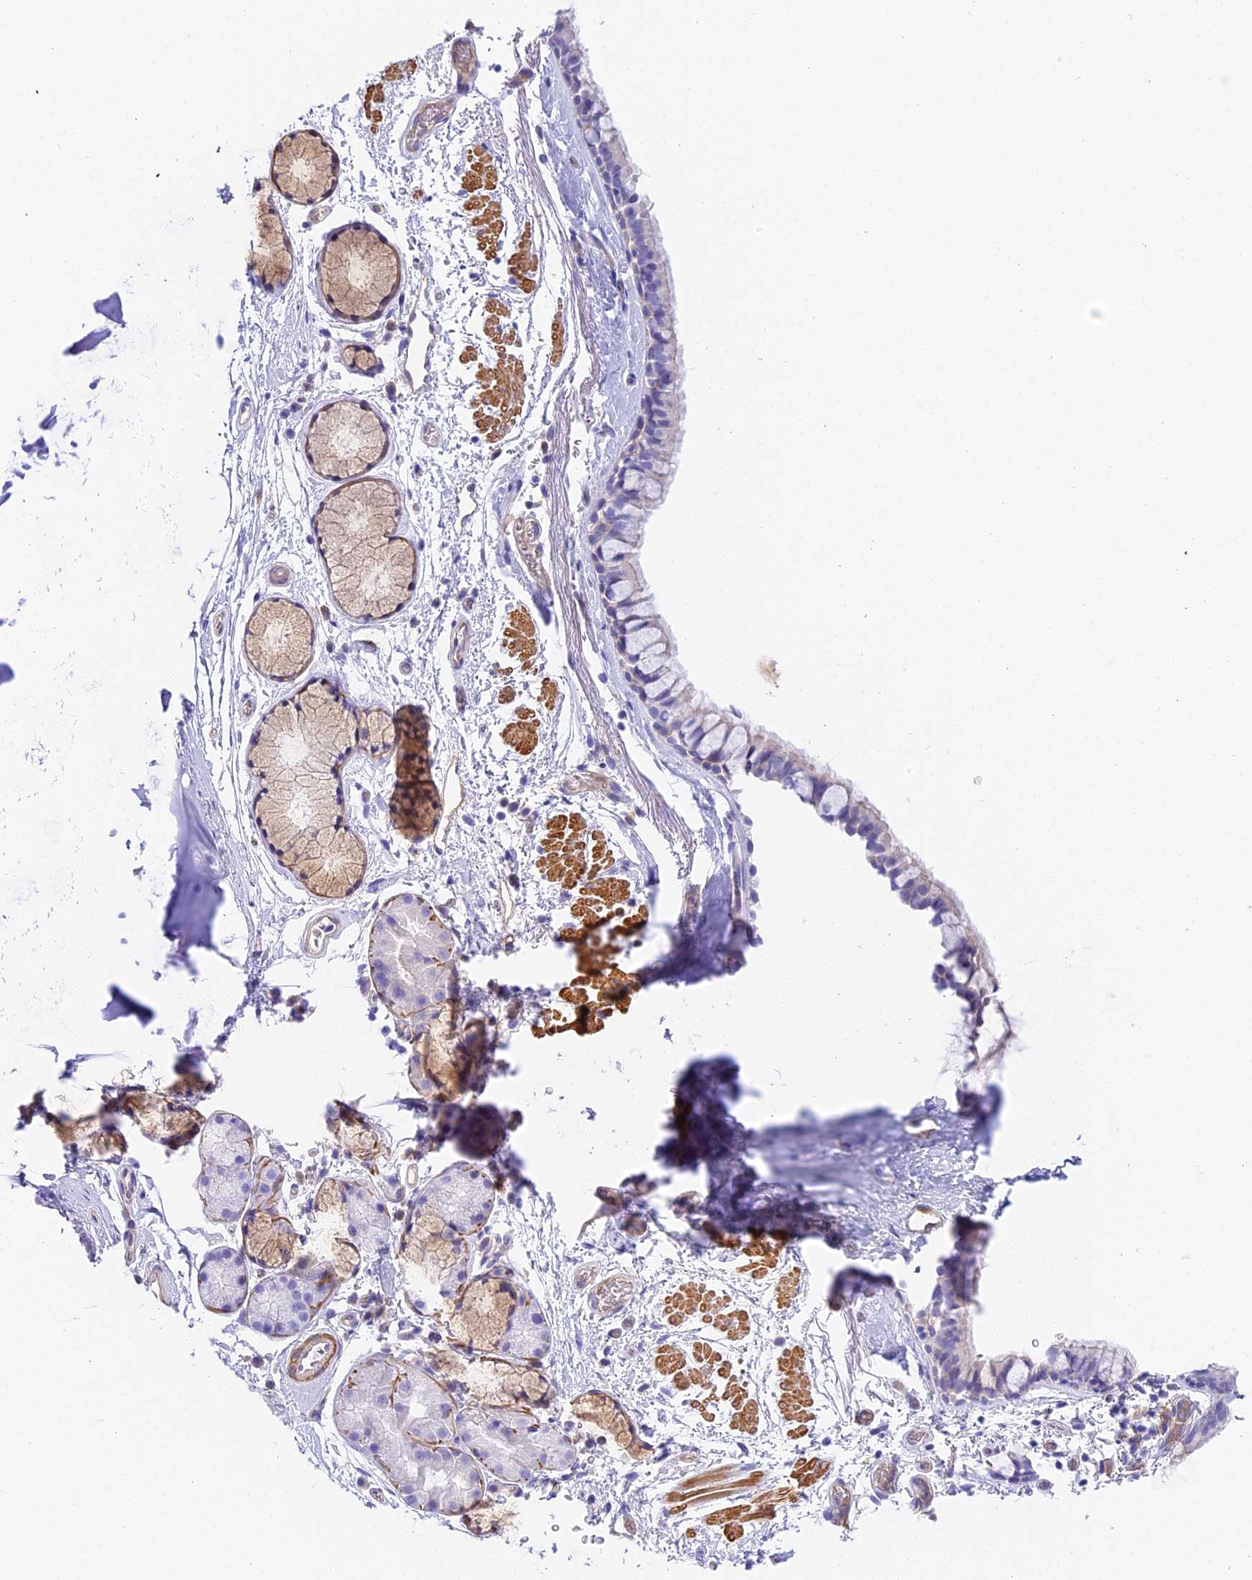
{"staining": {"intensity": "negative", "quantity": "none", "location": "none"}, "tissue": "bronchus", "cell_type": "Respiratory epithelial cells", "image_type": "normal", "snomed": [{"axis": "morphology", "description": "Normal tissue, NOS"}, {"axis": "topography", "description": "Bronchus"}], "caption": "High magnification brightfield microscopy of normal bronchus stained with DAB (3,3'-diaminobenzidine) (brown) and counterstained with hematoxylin (blue): respiratory epithelial cells show no significant expression.", "gene": "HOMER3", "patient": {"sex": "male", "age": 65}}